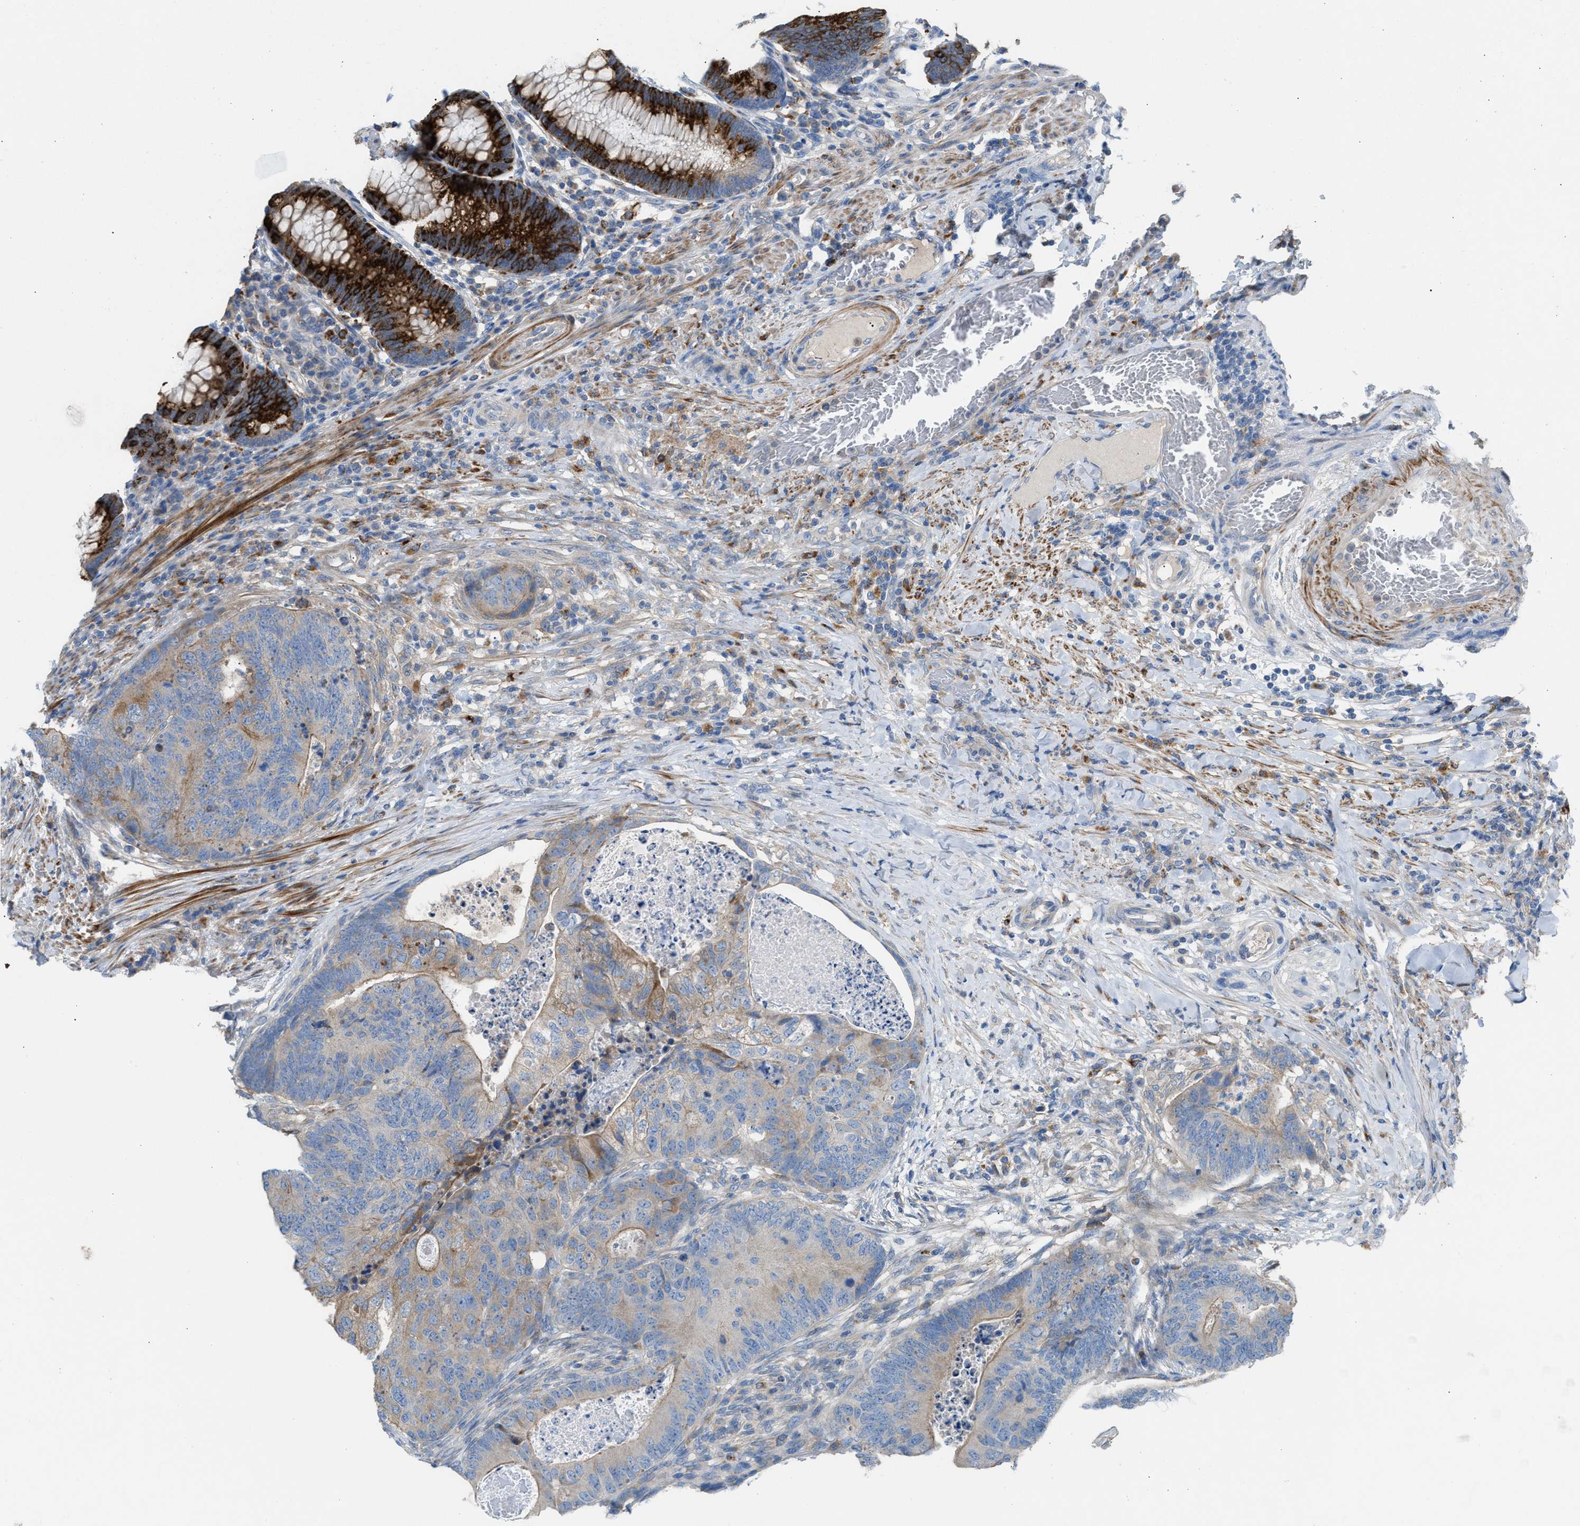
{"staining": {"intensity": "negative", "quantity": "none", "location": "none"}, "tissue": "colorectal cancer", "cell_type": "Tumor cells", "image_type": "cancer", "snomed": [{"axis": "morphology", "description": "Adenocarcinoma, NOS"}, {"axis": "topography", "description": "Colon"}], "caption": "Immunohistochemical staining of colorectal cancer exhibits no significant positivity in tumor cells. (DAB IHC visualized using brightfield microscopy, high magnification).", "gene": "AOAH", "patient": {"sex": "female", "age": 67}}